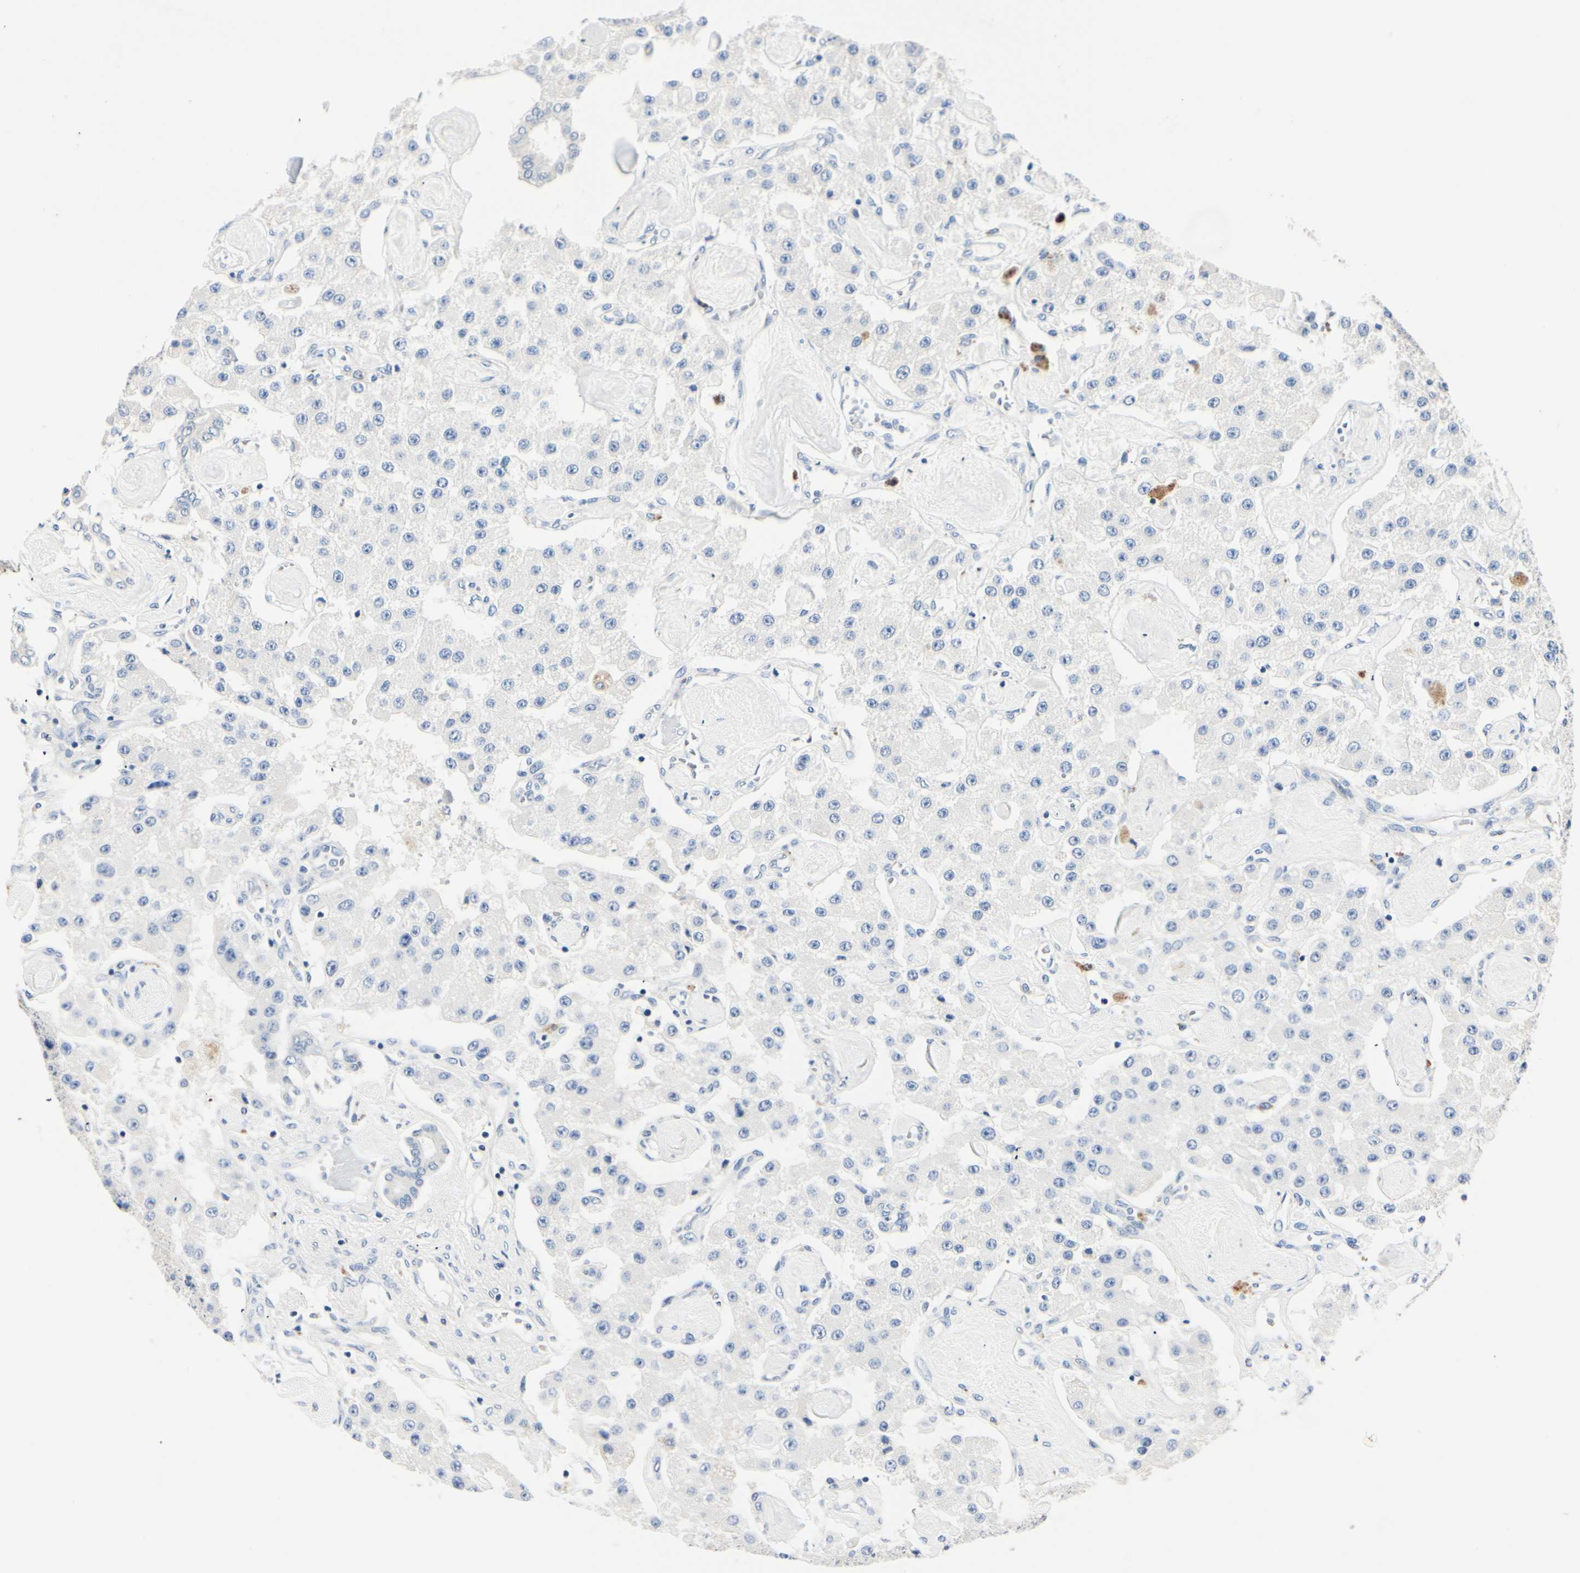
{"staining": {"intensity": "negative", "quantity": "none", "location": "none"}, "tissue": "carcinoid", "cell_type": "Tumor cells", "image_type": "cancer", "snomed": [{"axis": "morphology", "description": "Carcinoid, malignant, NOS"}, {"axis": "topography", "description": "Pancreas"}], "caption": "Carcinoid was stained to show a protein in brown. There is no significant positivity in tumor cells.", "gene": "TGFBR3", "patient": {"sex": "male", "age": 41}}